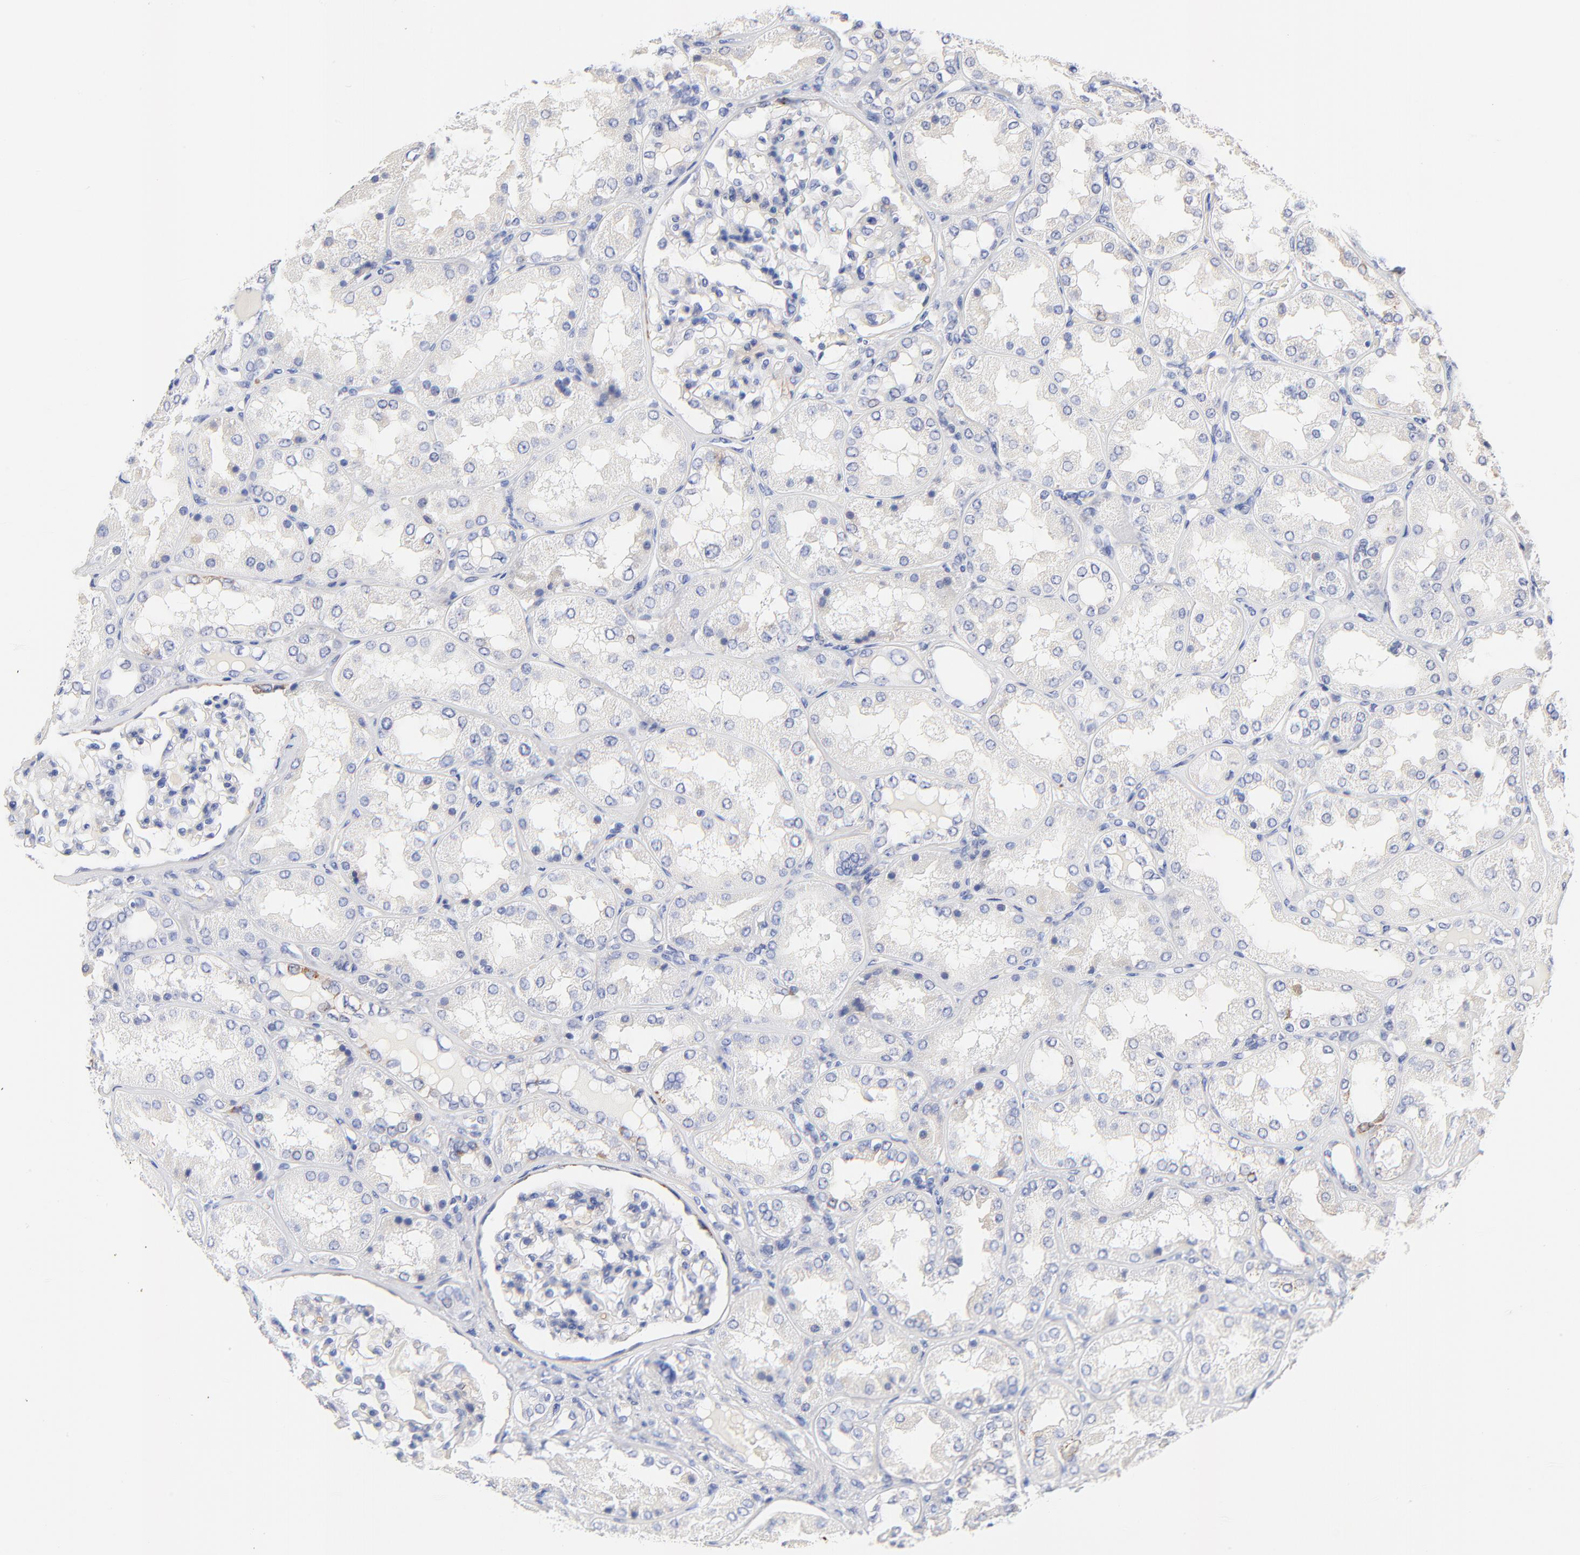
{"staining": {"intensity": "negative", "quantity": "none", "location": "none"}, "tissue": "kidney", "cell_type": "Cells in glomeruli", "image_type": "normal", "snomed": [{"axis": "morphology", "description": "Normal tissue, NOS"}, {"axis": "topography", "description": "Kidney"}], "caption": "IHC of normal human kidney demonstrates no staining in cells in glomeruli.", "gene": "FBXO10", "patient": {"sex": "female", "age": 56}}